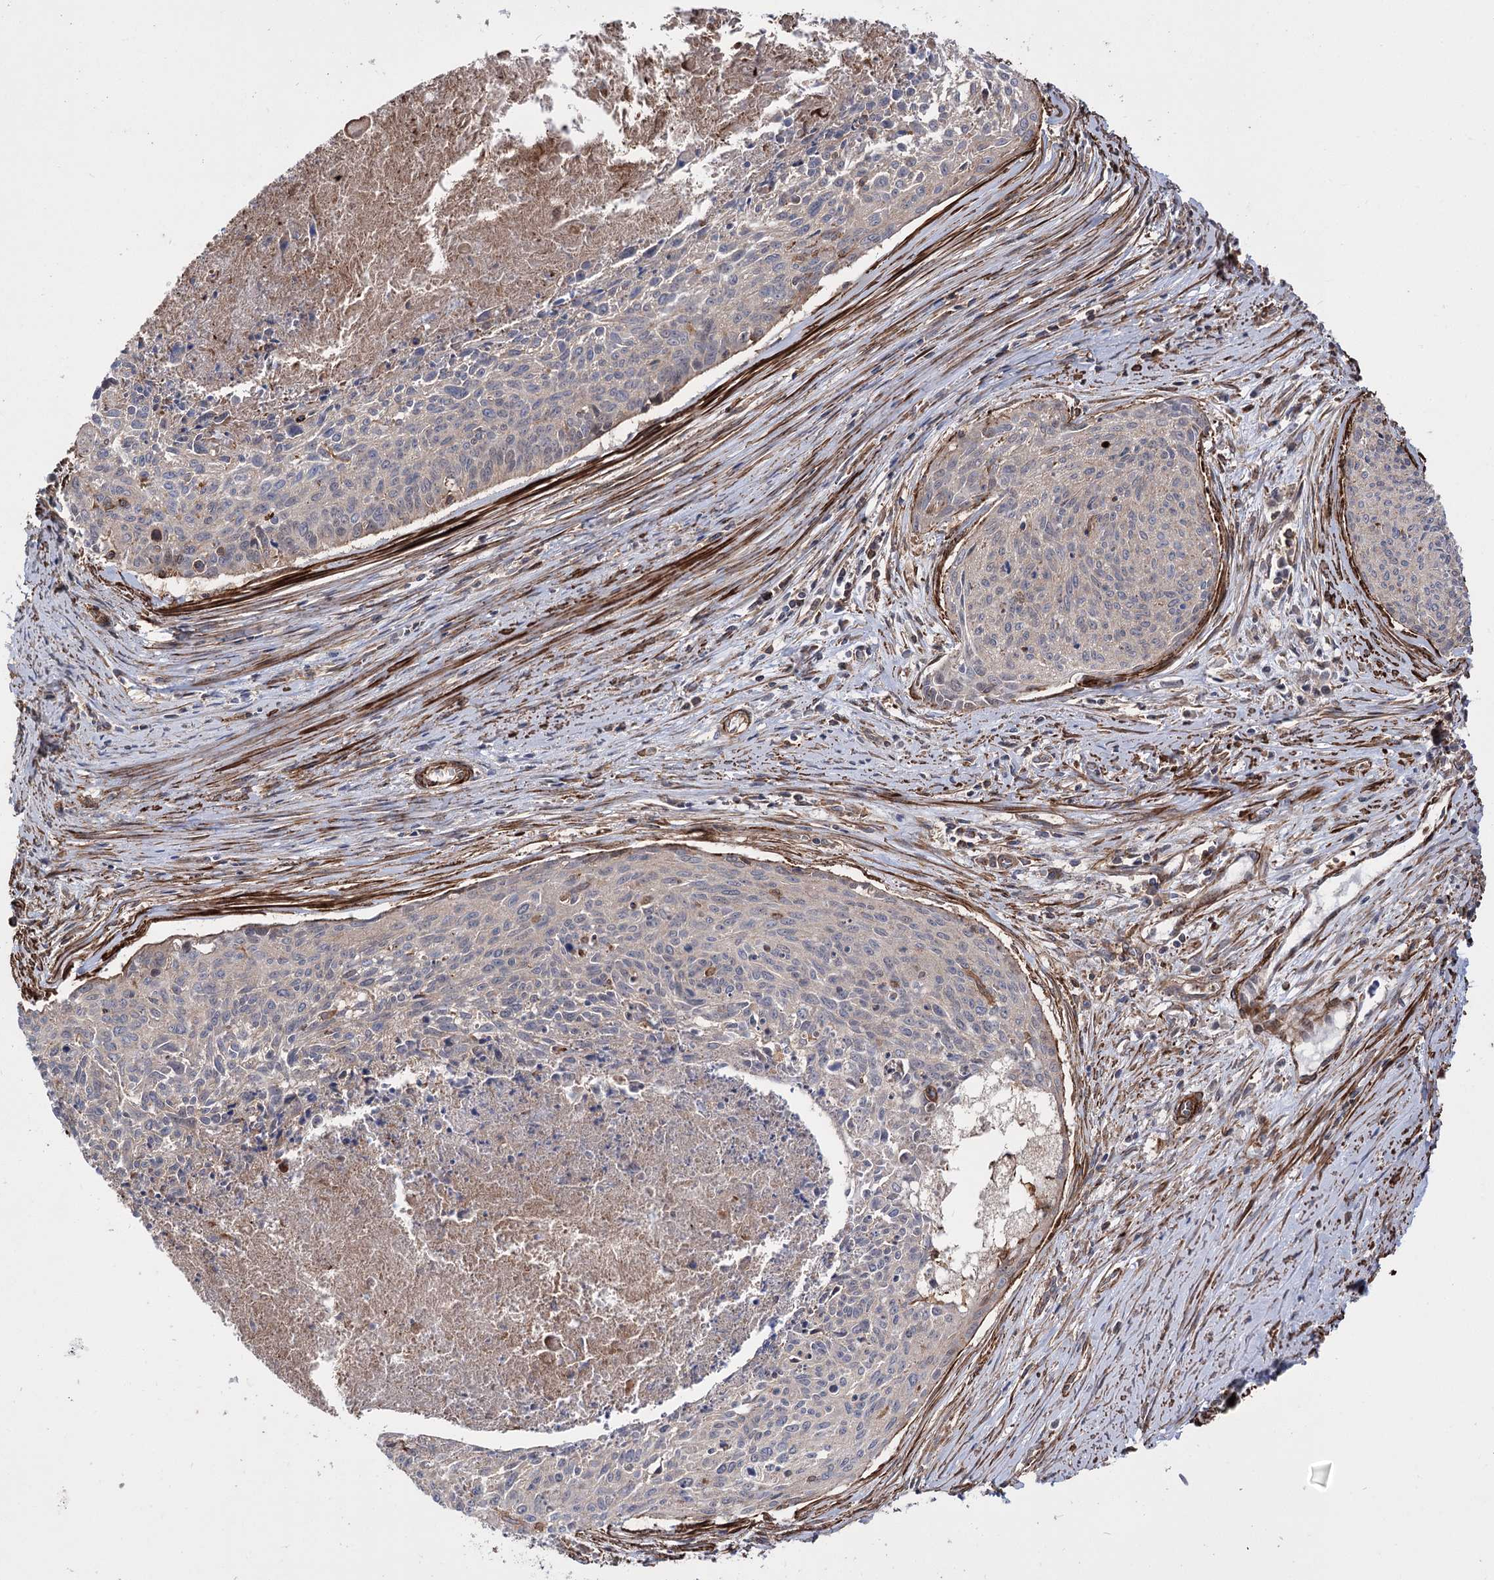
{"staining": {"intensity": "weak", "quantity": "<25%", "location": "cytoplasmic/membranous"}, "tissue": "cervical cancer", "cell_type": "Tumor cells", "image_type": "cancer", "snomed": [{"axis": "morphology", "description": "Squamous cell carcinoma, NOS"}, {"axis": "topography", "description": "Cervix"}], "caption": "Human cervical cancer stained for a protein using immunohistochemistry (IHC) reveals no positivity in tumor cells.", "gene": "DPP3", "patient": {"sex": "female", "age": 55}}